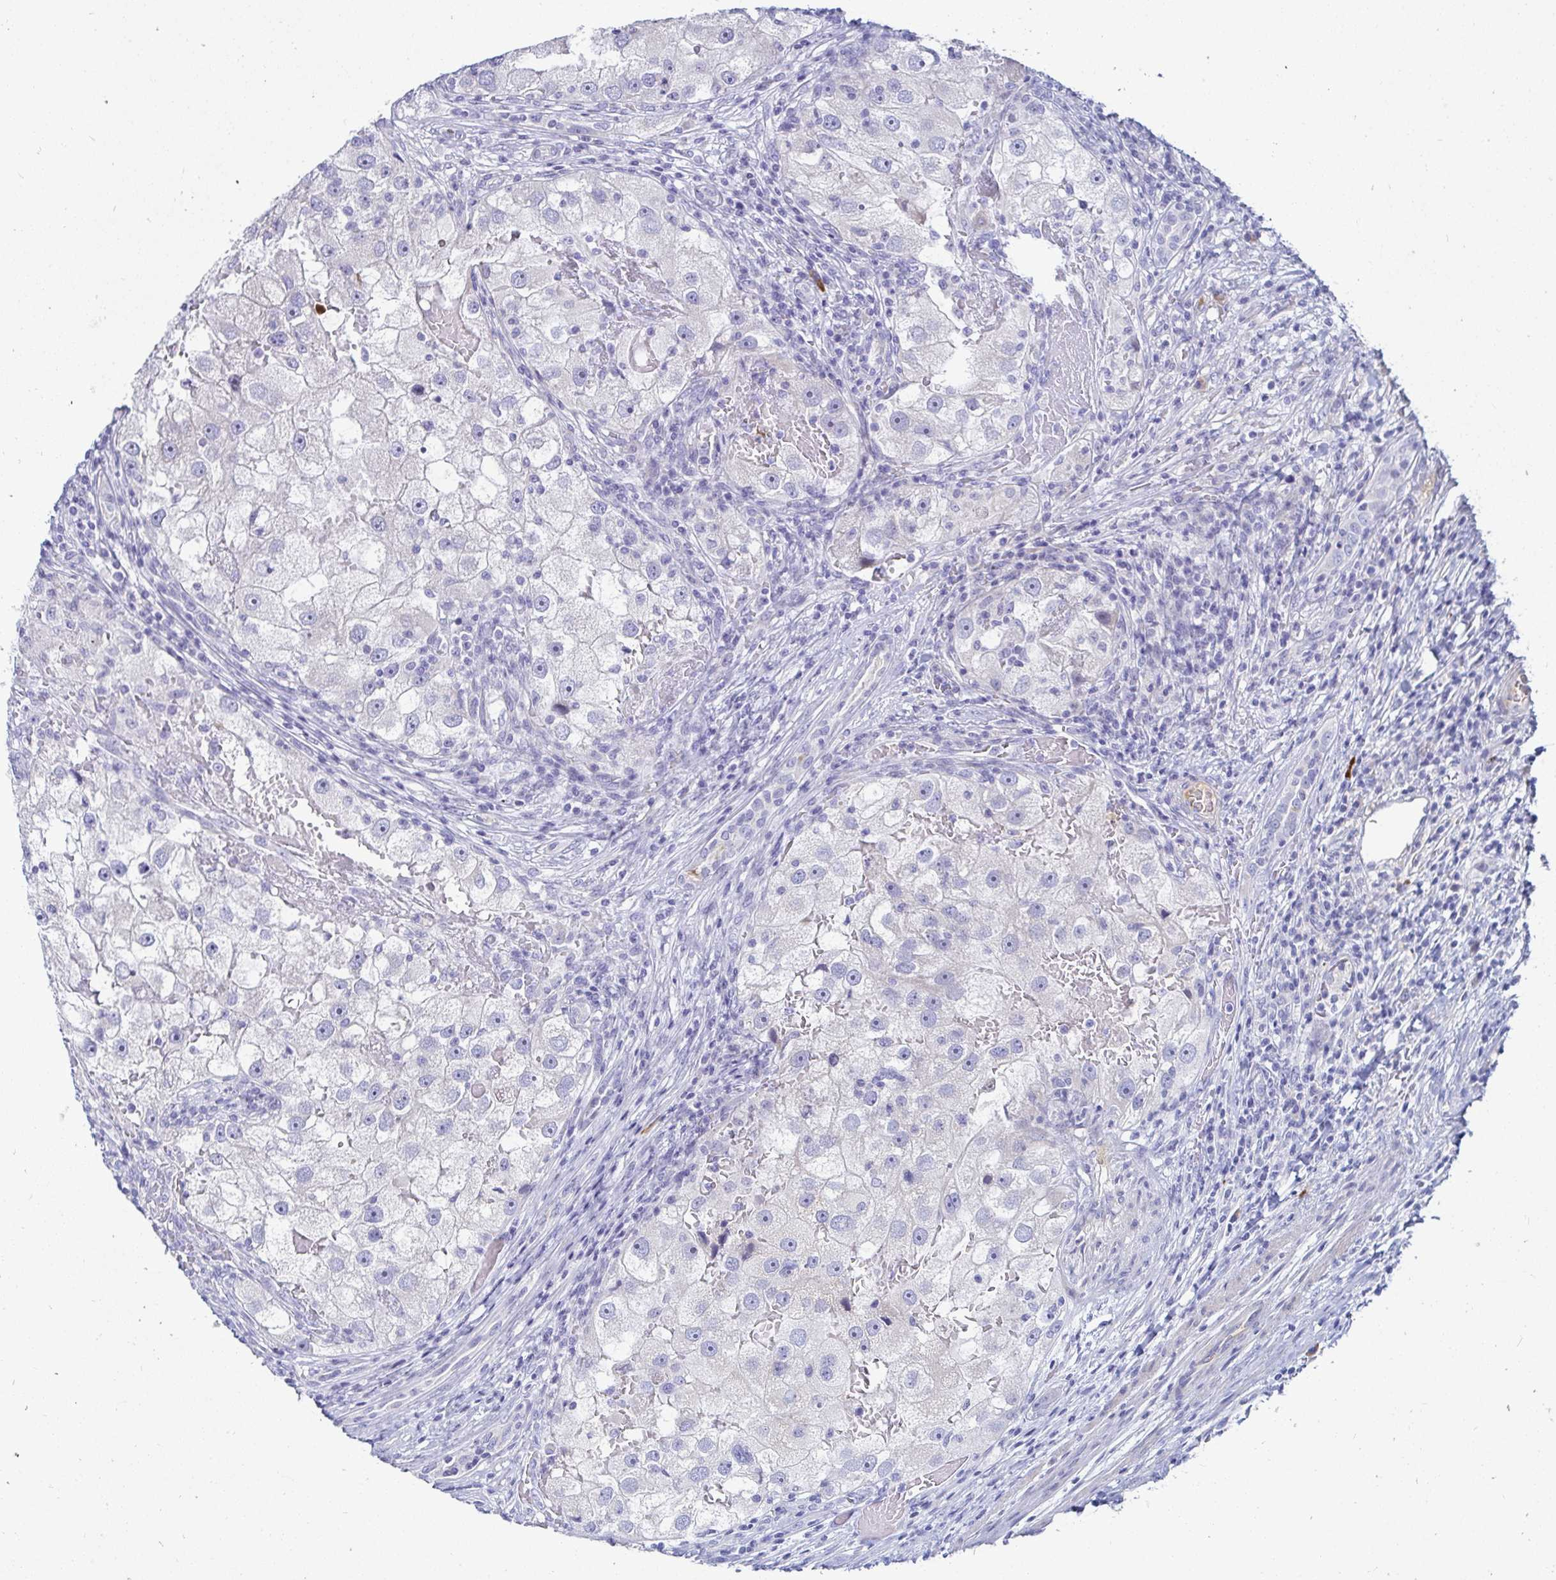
{"staining": {"intensity": "negative", "quantity": "none", "location": "none"}, "tissue": "renal cancer", "cell_type": "Tumor cells", "image_type": "cancer", "snomed": [{"axis": "morphology", "description": "Adenocarcinoma, NOS"}, {"axis": "topography", "description": "Kidney"}], "caption": "This photomicrograph is of adenocarcinoma (renal) stained with immunohistochemistry (IHC) to label a protein in brown with the nuclei are counter-stained blue. There is no staining in tumor cells.", "gene": "C4orf17", "patient": {"sex": "male", "age": 63}}